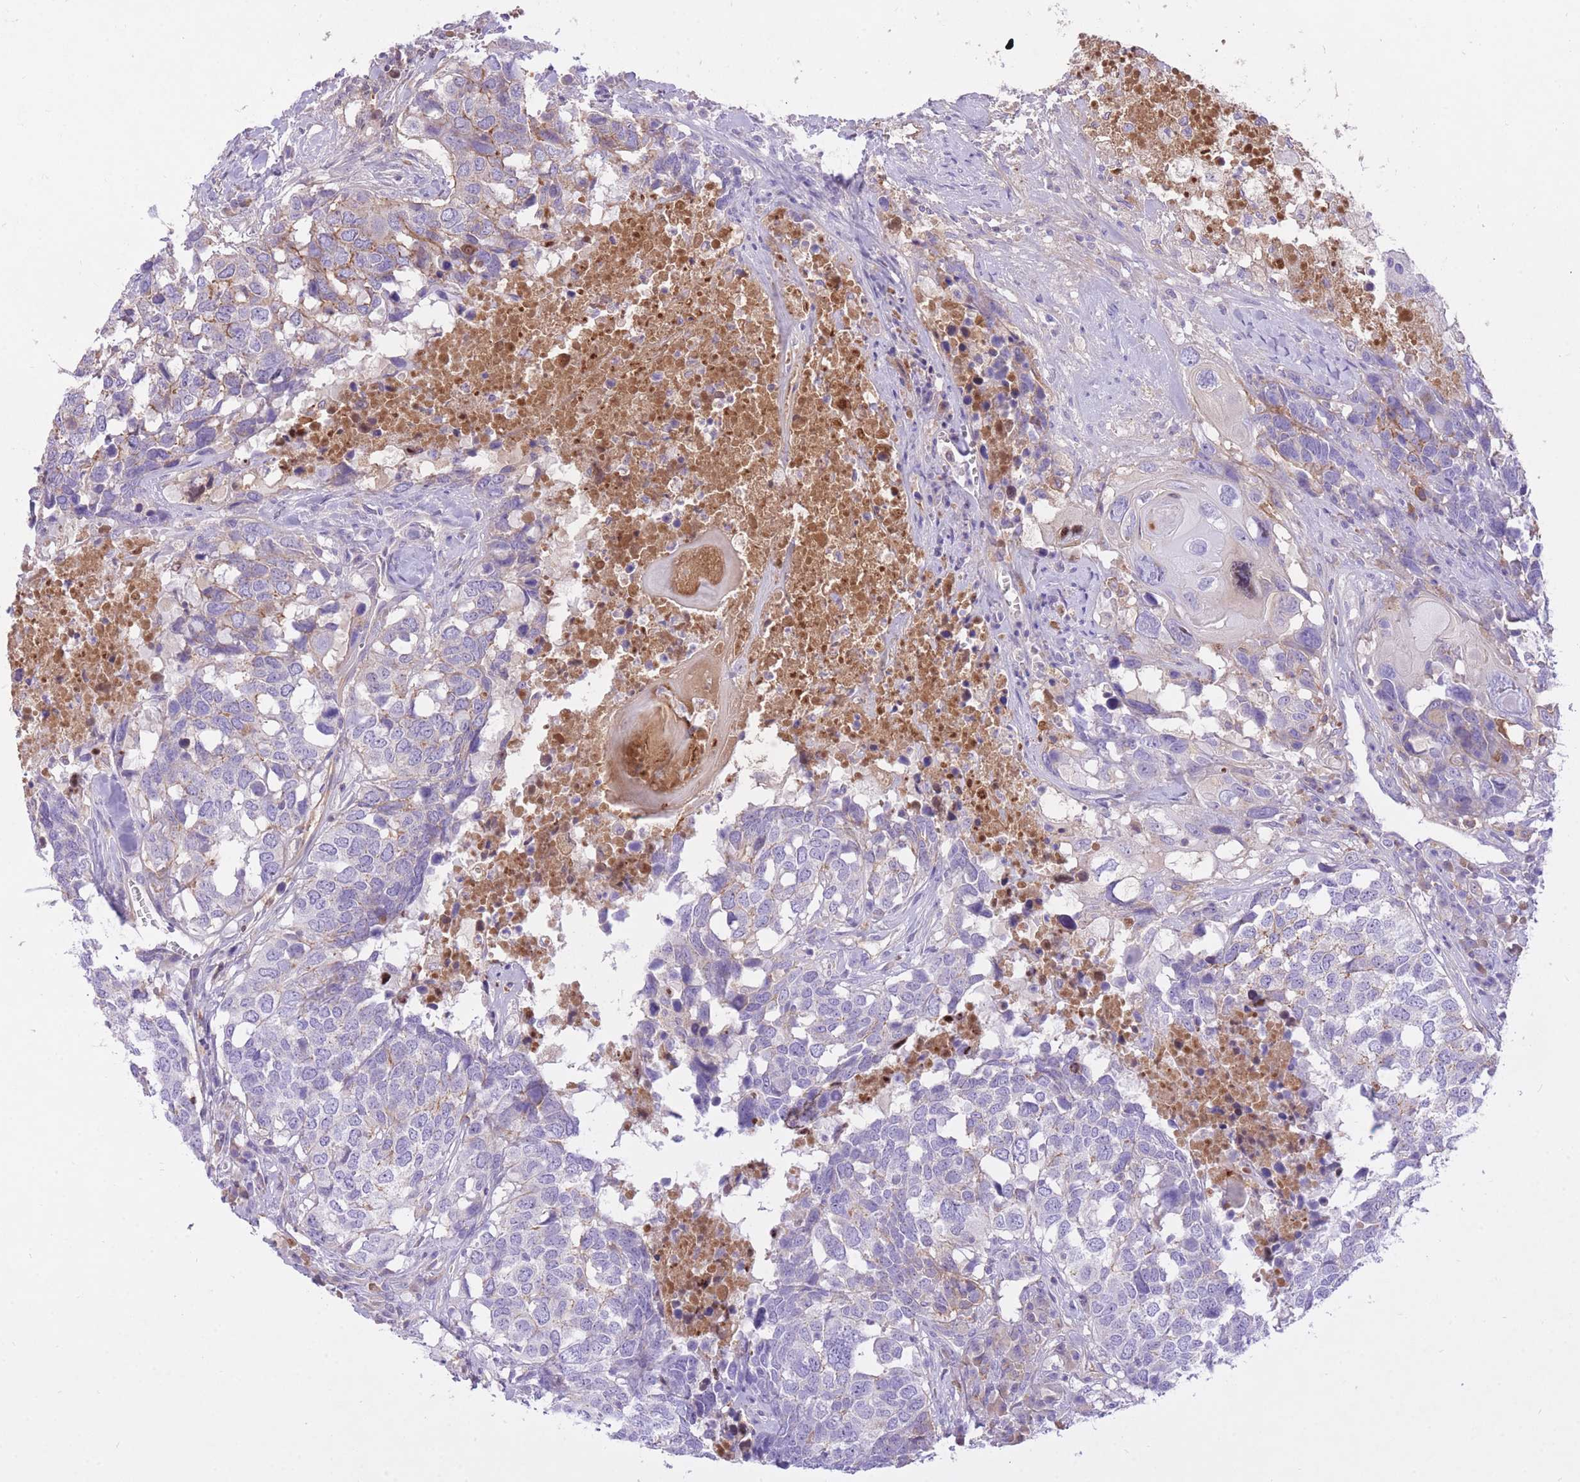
{"staining": {"intensity": "negative", "quantity": "none", "location": "none"}, "tissue": "head and neck cancer", "cell_type": "Tumor cells", "image_type": "cancer", "snomed": [{"axis": "morphology", "description": "Squamous cell carcinoma, NOS"}, {"axis": "topography", "description": "Head-Neck"}], "caption": "Squamous cell carcinoma (head and neck) was stained to show a protein in brown. There is no significant staining in tumor cells. (Stains: DAB (3,3'-diaminobenzidine) IHC with hematoxylin counter stain, Microscopy: brightfield microscopy at high magnification).", "gene": "HRG", "patient": {"sex": "male", "age": 66}}